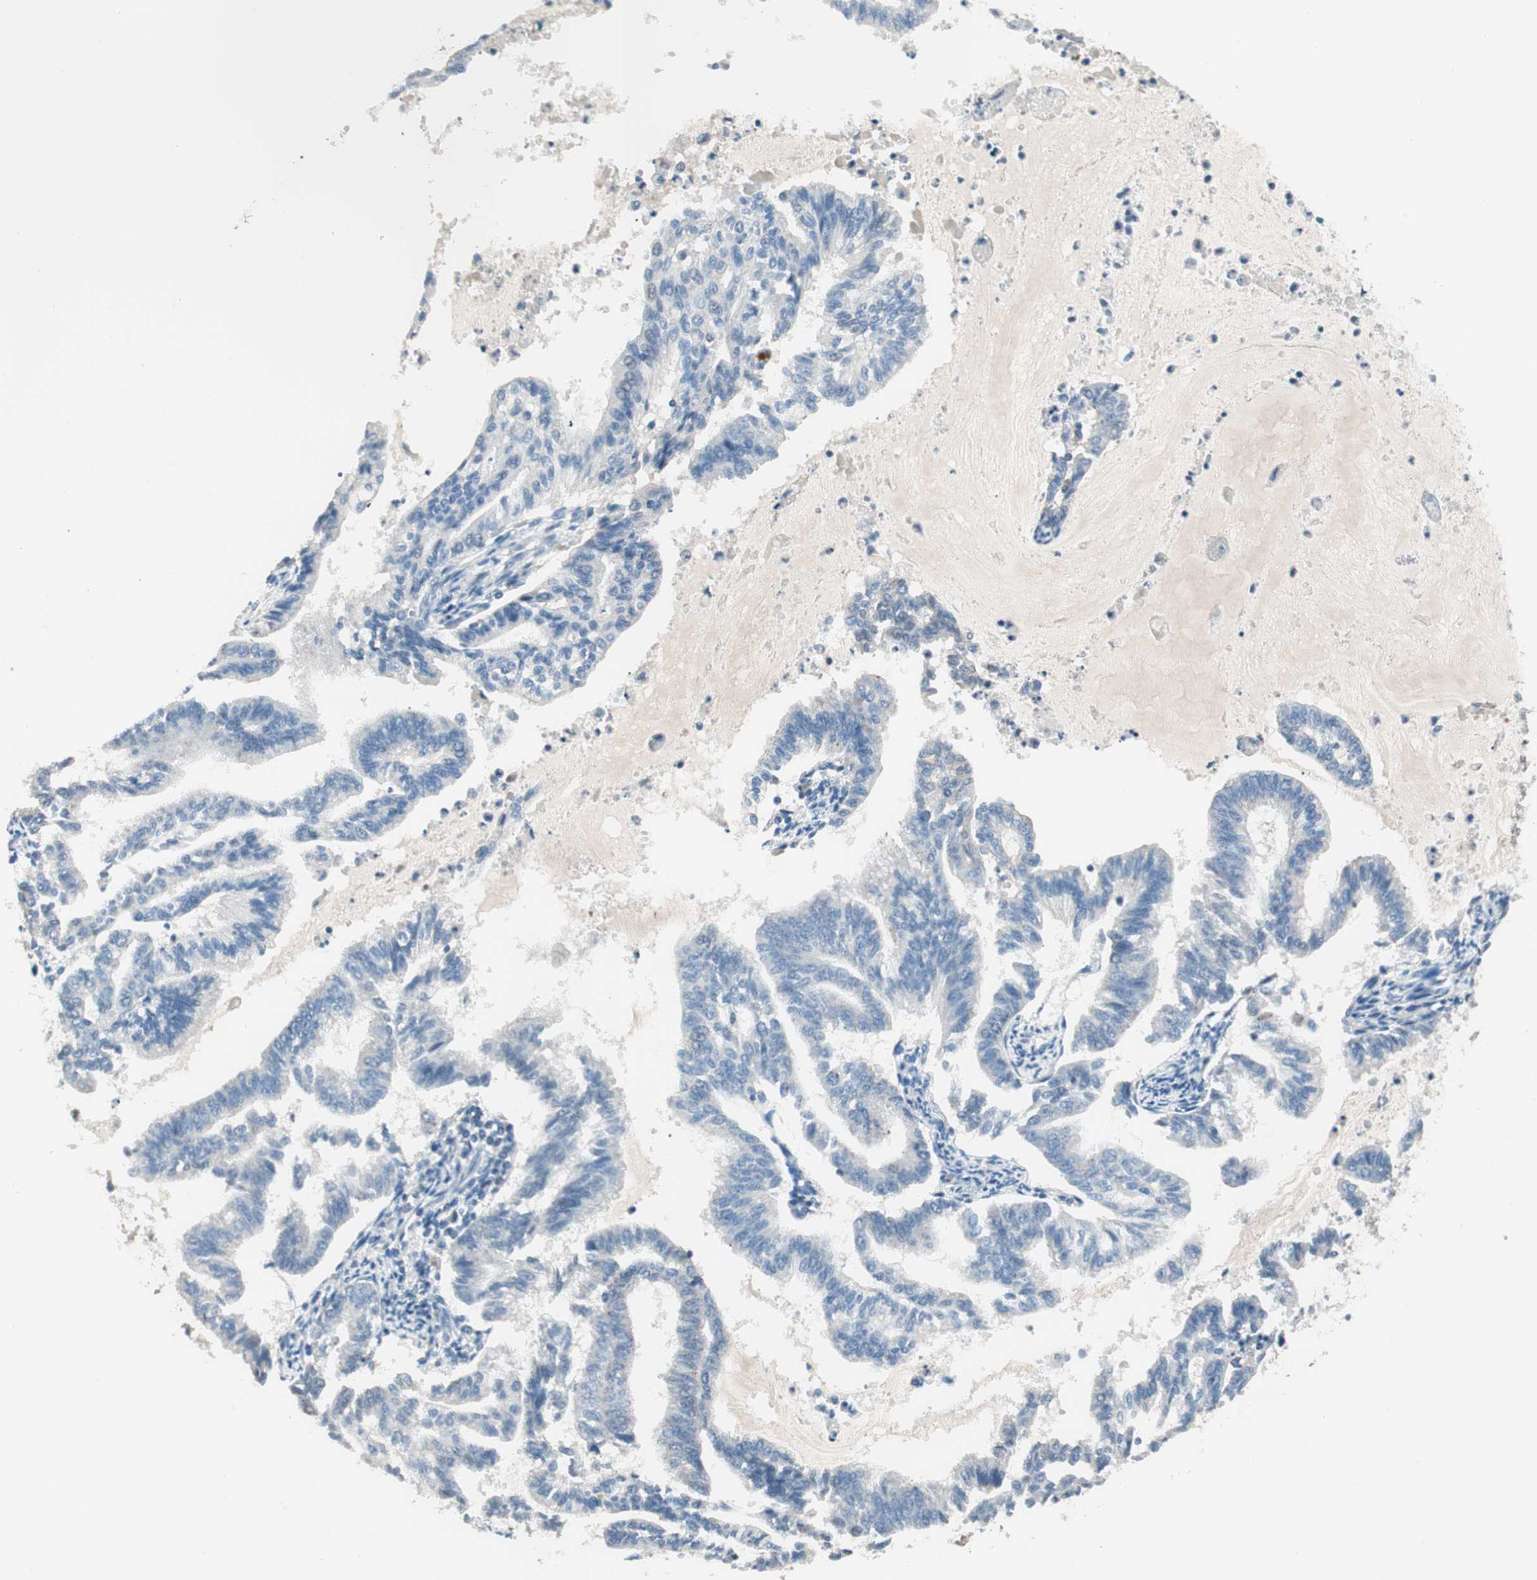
{"staining": {"intensity": "negative", "quantity": "none", "location": "none"}, "tissue": "endometrial cancer", "cell_type": "Tumor cells", "image_type": "cancer", "snomed": [{"axis": "morphology", "description": "Adenocarcinoma, NOS"}, {"axis": "topography", "description": "Endometrium"}], "caption": "DAB (3,3'-diaminobenzidine) immunohistochemical staining of endometrial cancer (adenocarcinoma) shows no significant expression in tumor cells.", "gene": "RAD54B", "patient": {"sex": "female", "age": 79}}